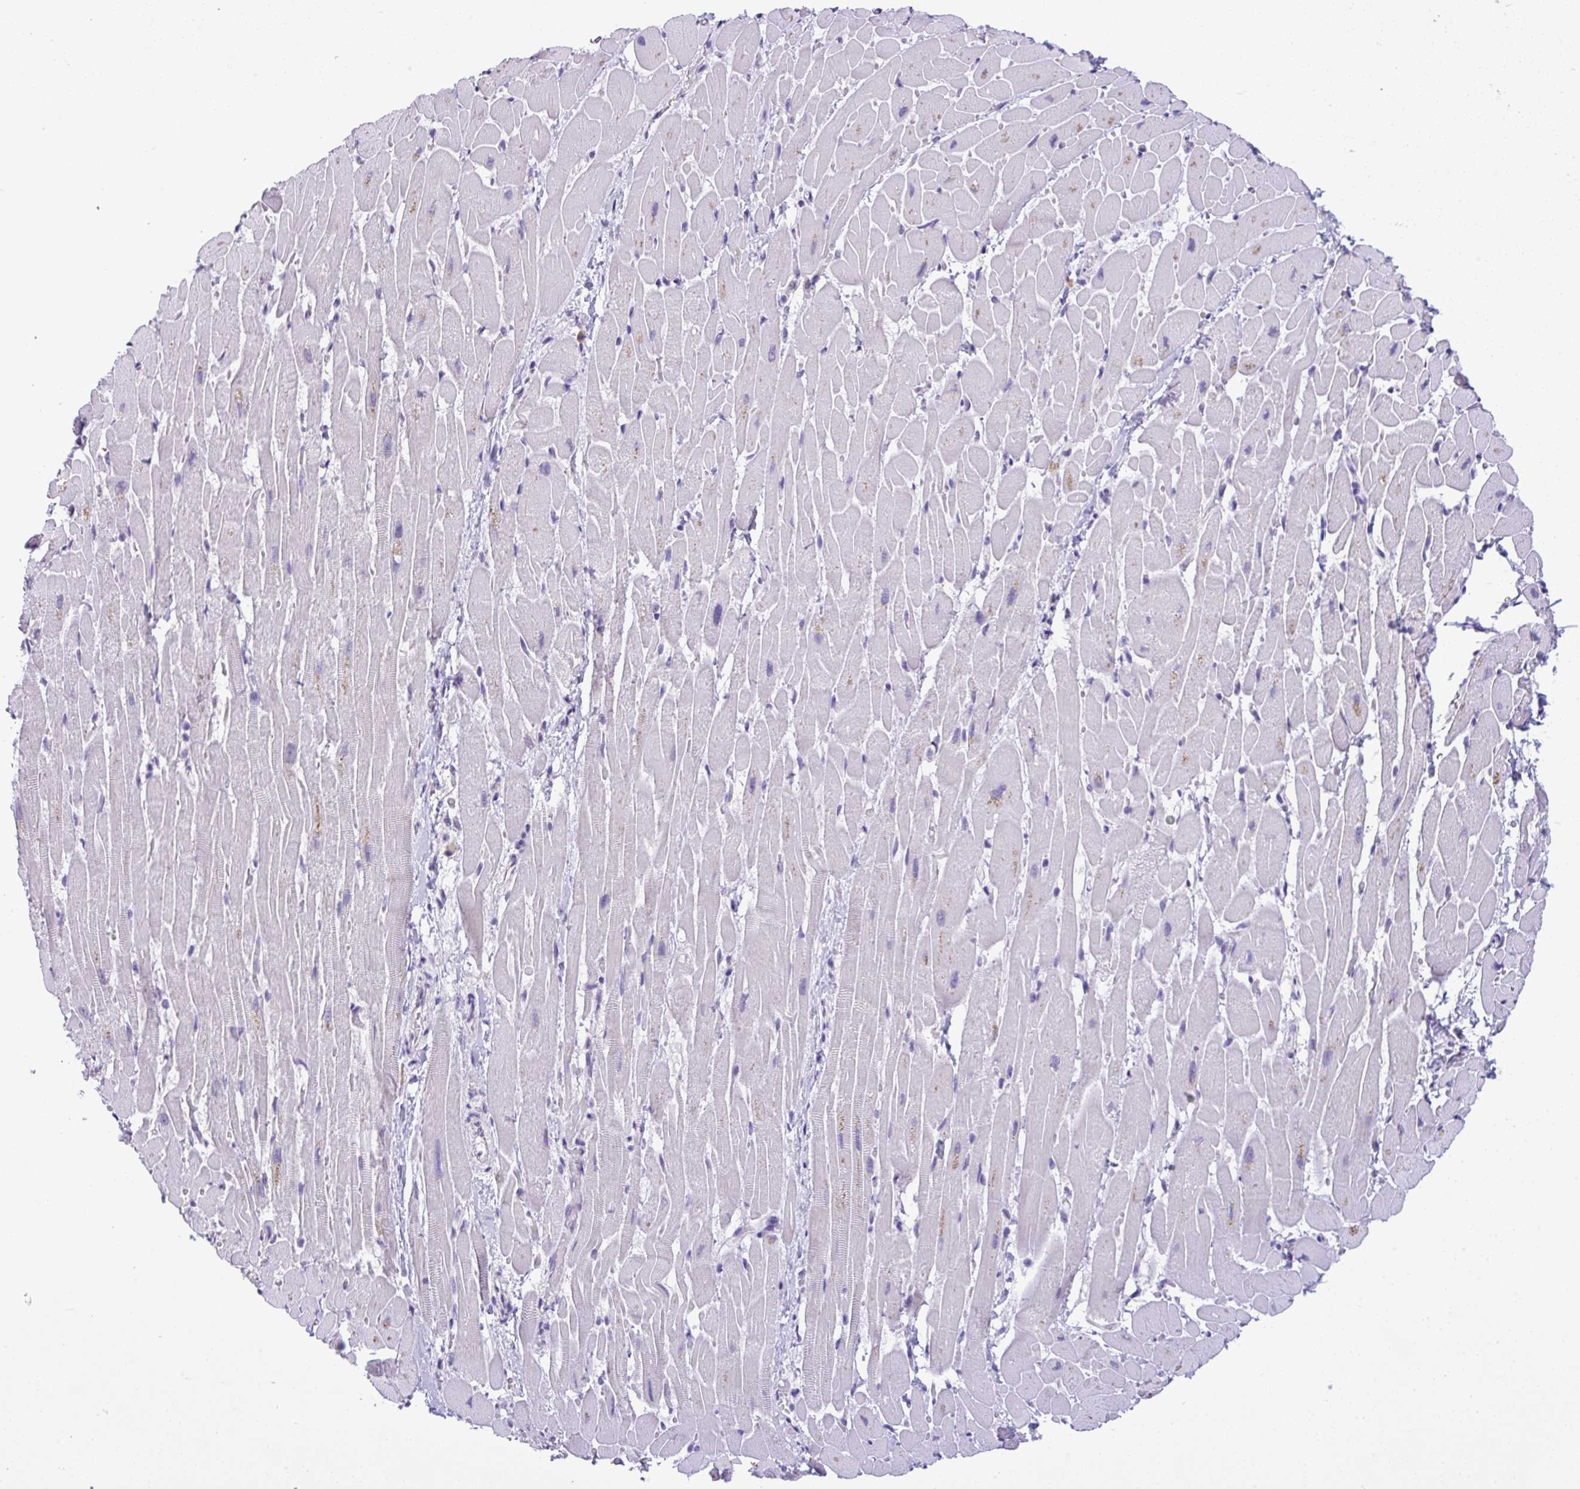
{"staining": {"intensity": "negative", "quantity": "none", "location": "none"}, "tissue": "heart muscle", "cell_type": "Cardiomyocytes", "image_type": "normal", "snomed": [{"axis": "morphology", "description": "Normal tissue, NOS"}, {"axis": "topography", "description": "Heart"}], "caption": "High power microscopy histopathology image of an immunohistochemistry micrograph of normal heart muscle, revealing no significant positivity in cardiomyocytes.", "gene": "YBX2", "patient": {"sex": "male", "age": 37}}